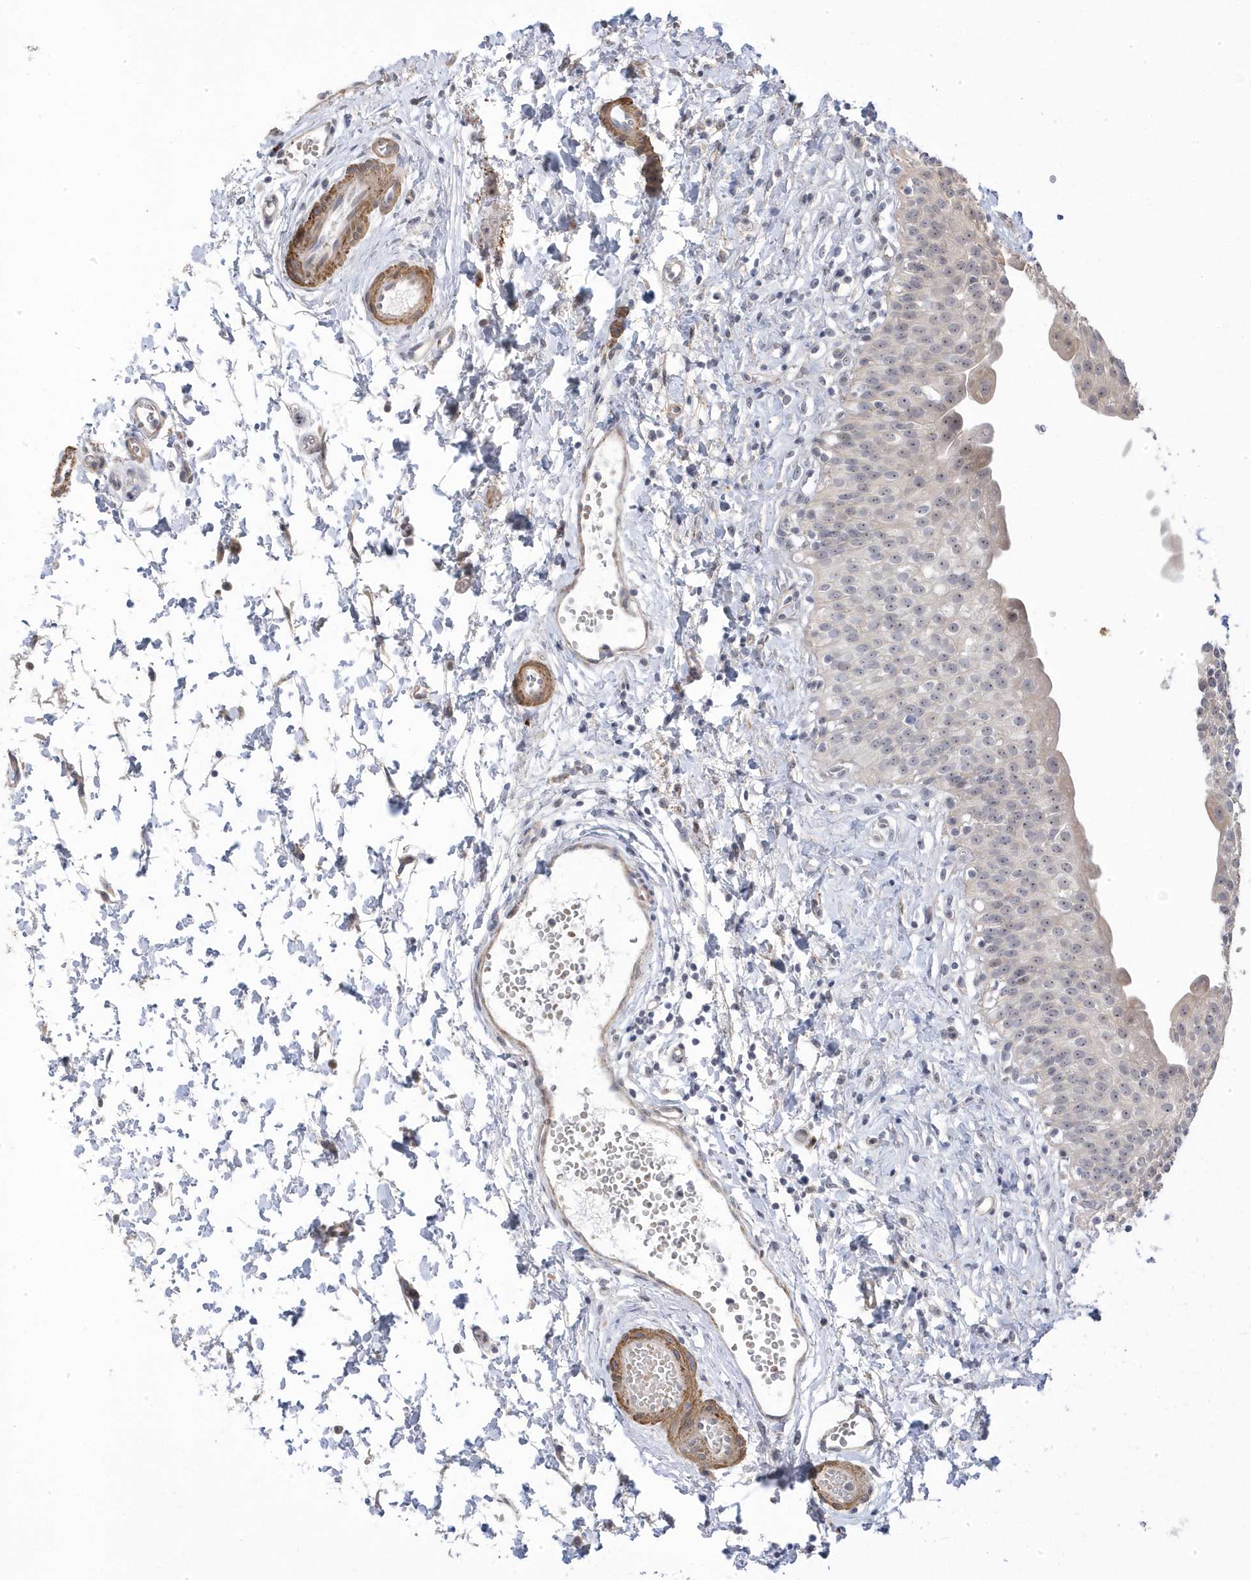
{"staining": {"intensity": "moderate", "quantity": "25%-75%", "location": "cytoplasmic/membranous"}, "tissue": "urinary bladder", "cell_type": "Urothelial cells", "image_type": "normal", "snomed": [{"axis": "morphology", "description": "Normal tissue, NOS"}, {"axis": "topography", "description": "Urinary bladder"}], "caption": "Immunohistochemical staining of benign urinary bladder exhibits medium levels of moderate cytoplasmic/membranous staining in approximately 25%-75% of urothelial cells.", "gene": "GTPBP6", "patient": {"sex": "male", "age": 51}}